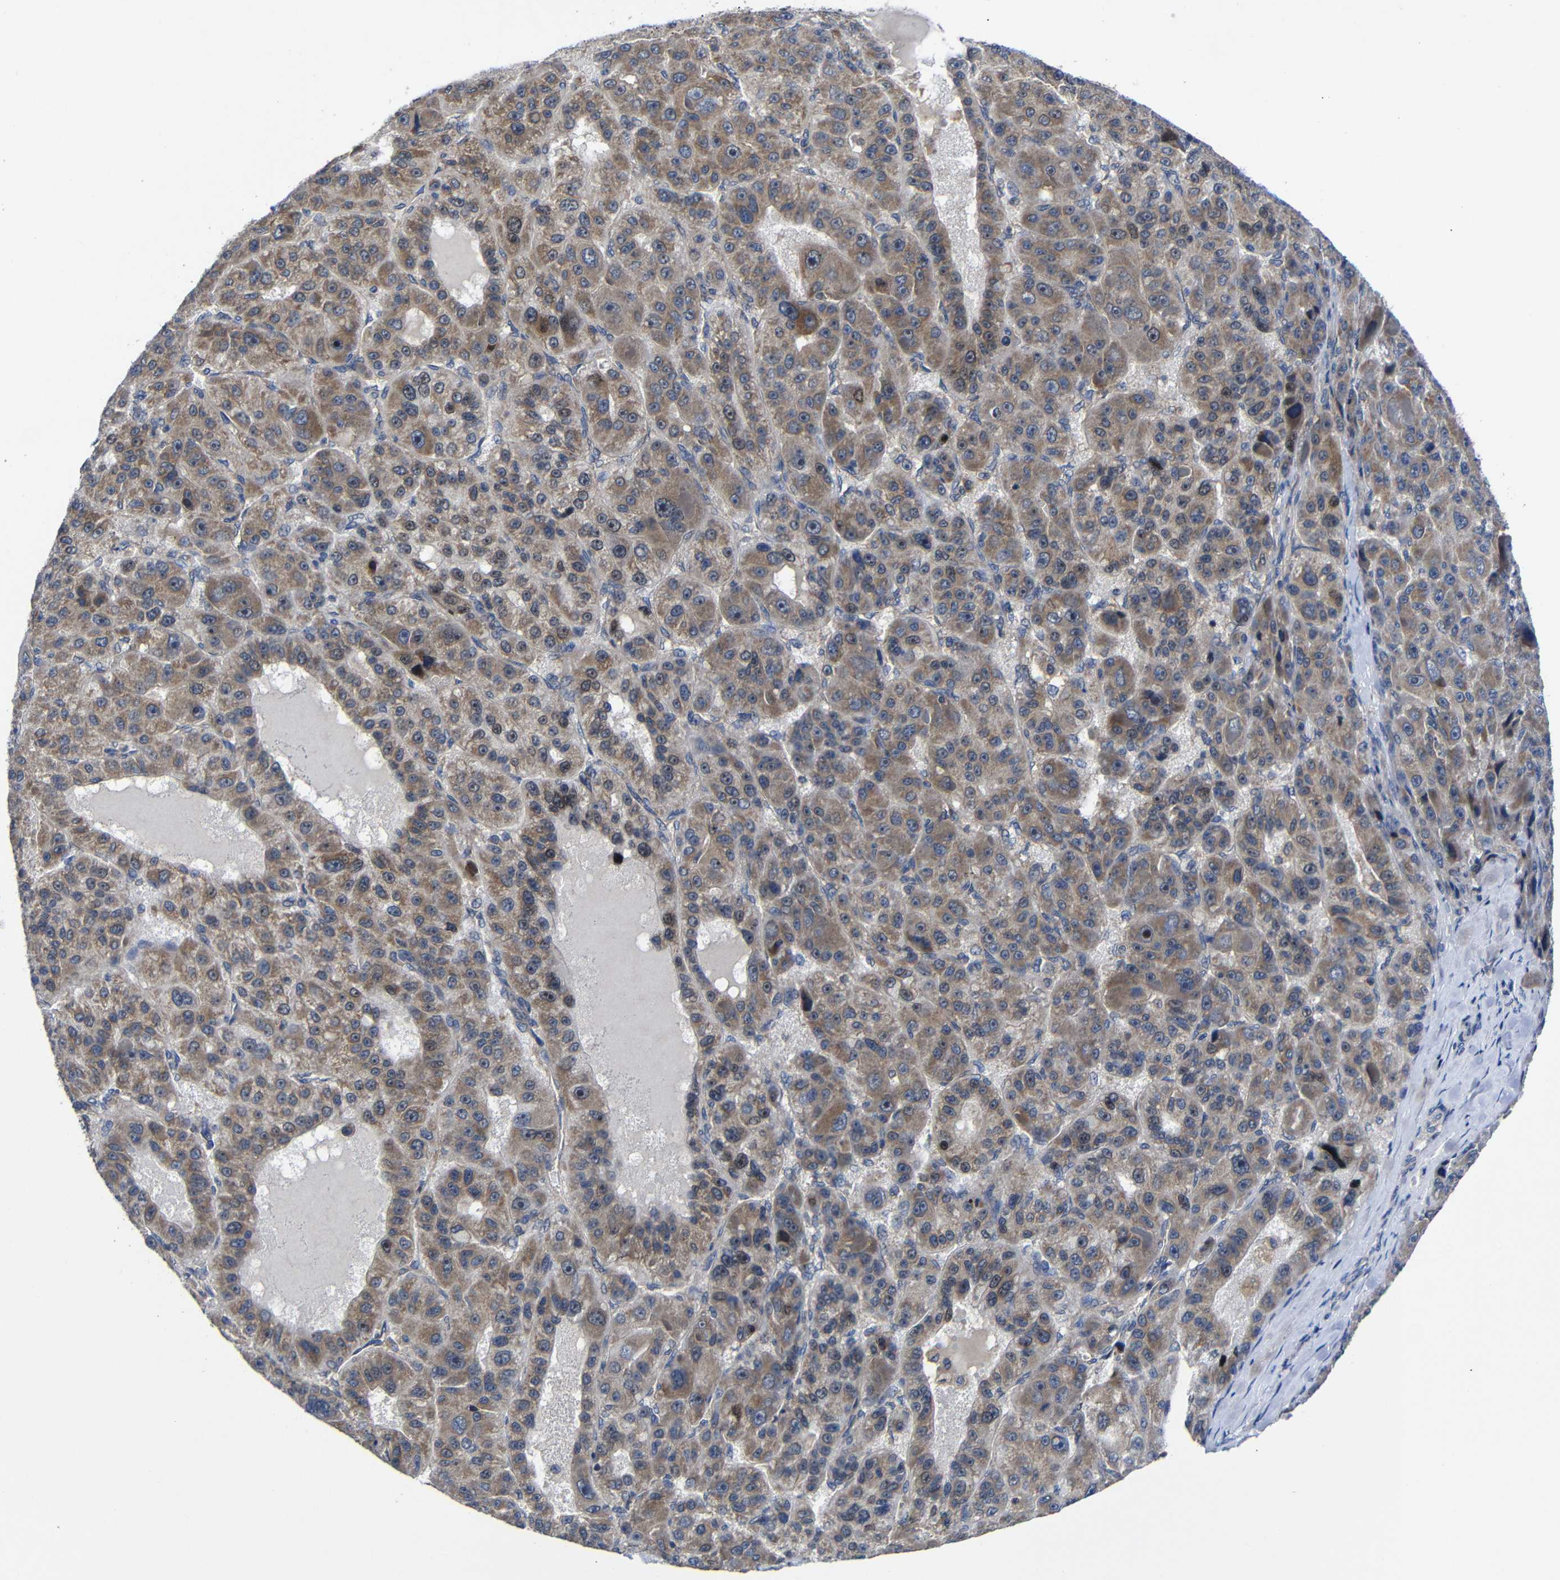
{"staining": {"intensity": "moderate", "quantity": ">75%", "location": "cytoplasmic/membranous"}, "tissue": "liver cancer", "cell_type": "Tumor cells", "image_type": "cancer", "snomed": [{"axis": "morphology", "description": "Carcinoma, Hepatocellular, NOS"}, {"axis": "topography", "description": "Liver"}], "caption": "IHC micrograph of human liver cancer stained for a protein (brown), which reveals medium levels of moderate cytoplasmic/membranous positivity in approximately >75% of tumor cells.", "gene": "LPAR5", "patient": {"sex": "male", "age": 76}}